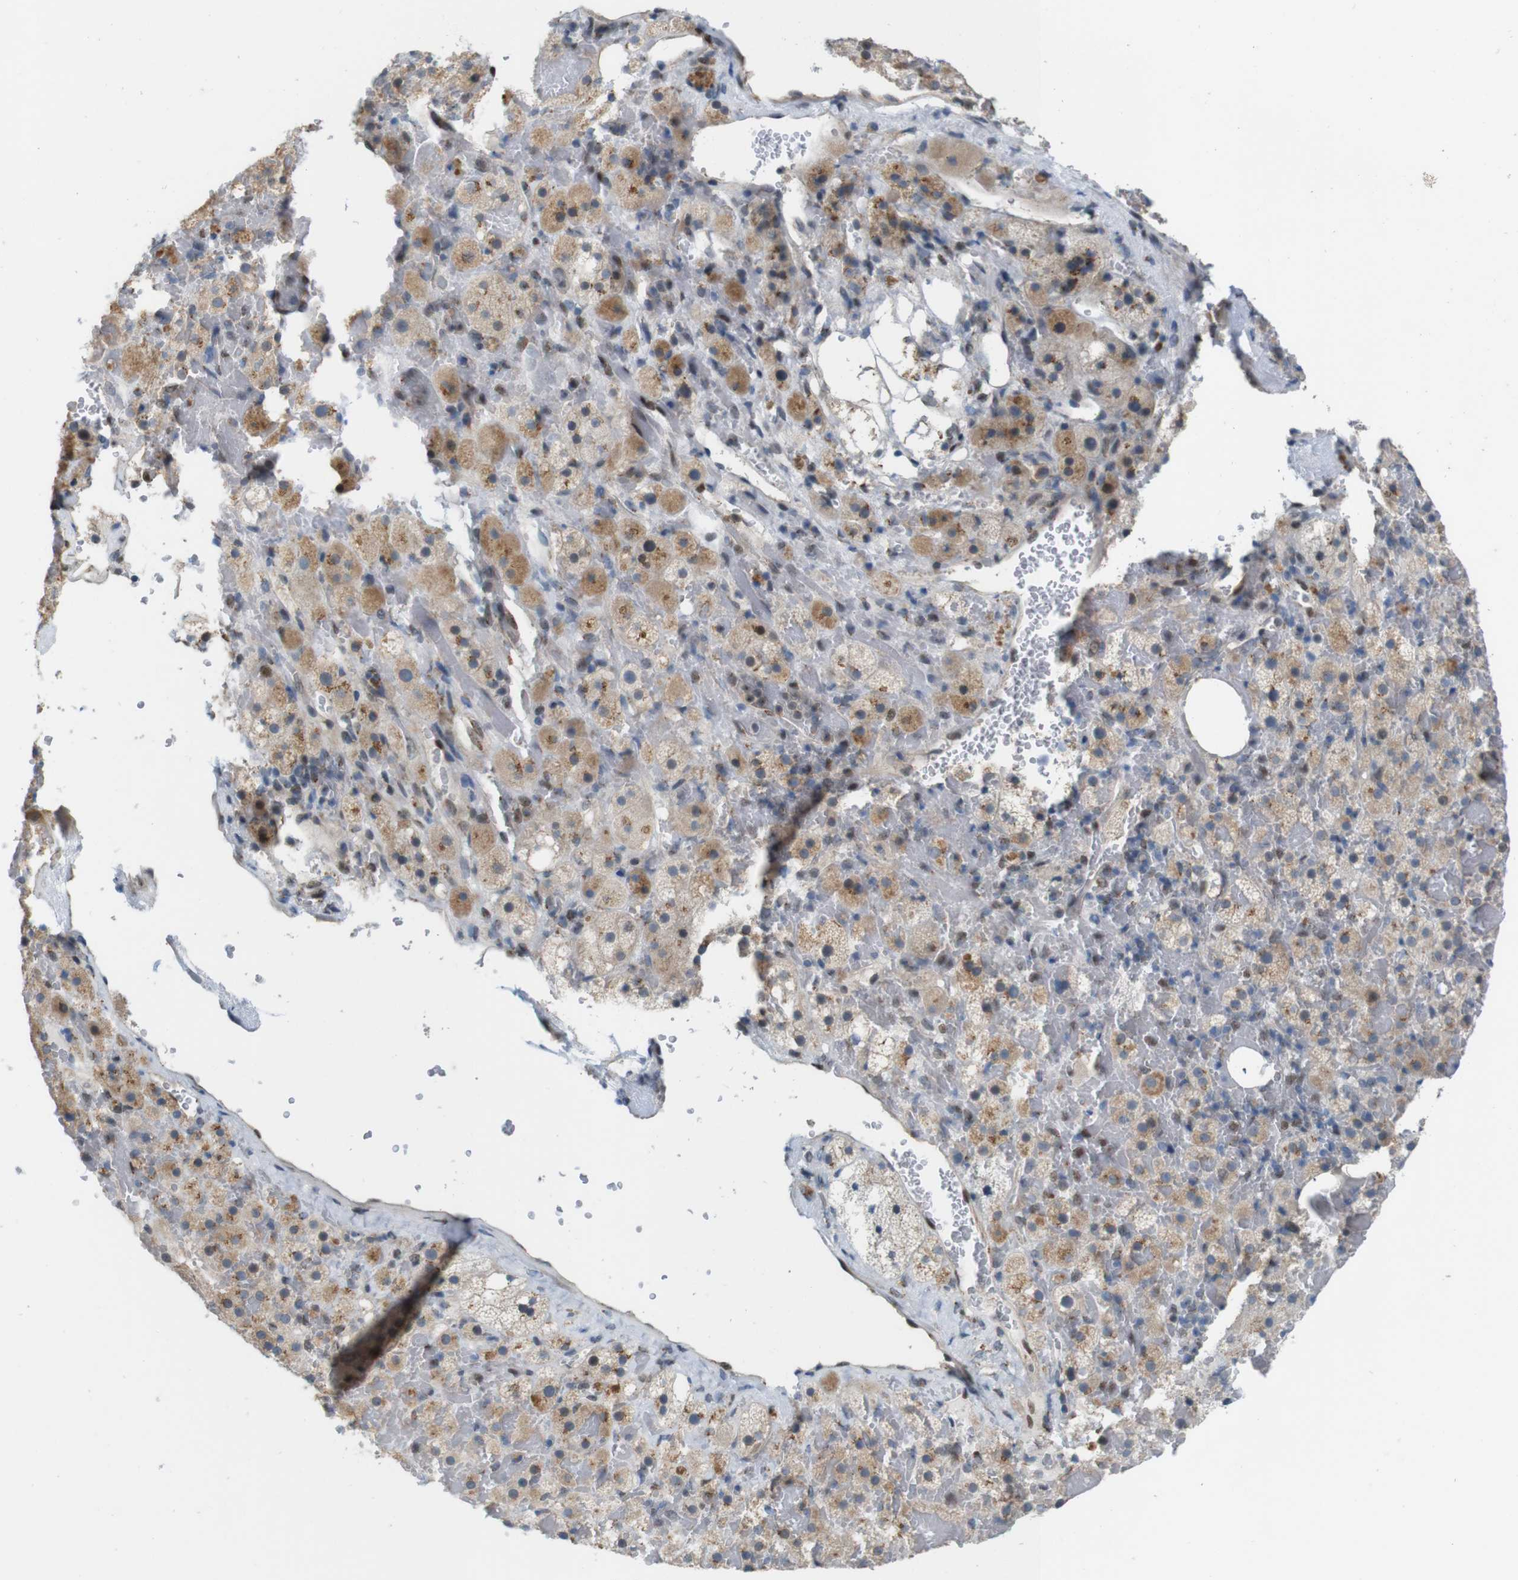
{"staining": {"intensity": "weak", "quantity": ">75%", "location": "cytoplasmic/membranous"}, "tissue": "adrenal gland", "cell_type": "Glandular cells", "image_type": "normal", "snomed": [{"axis": "morphology", "description": "Normal tissue, NOS"}, {"axis": "topography", "description": "Adrenal gland"}], "caption": "Adrenal gland stained with DAB (3,3'-diaminobenzidine) immunohistochemistry (IHC) demonstrates low levels of weak cytoplasmic/membranous staining in approximately >75% of glandular cells. The protein of interest is shown in brown color, while the nuclei are stained blue.", "gene": "SKI", "patient": {"sex": "female", "age": 59}}